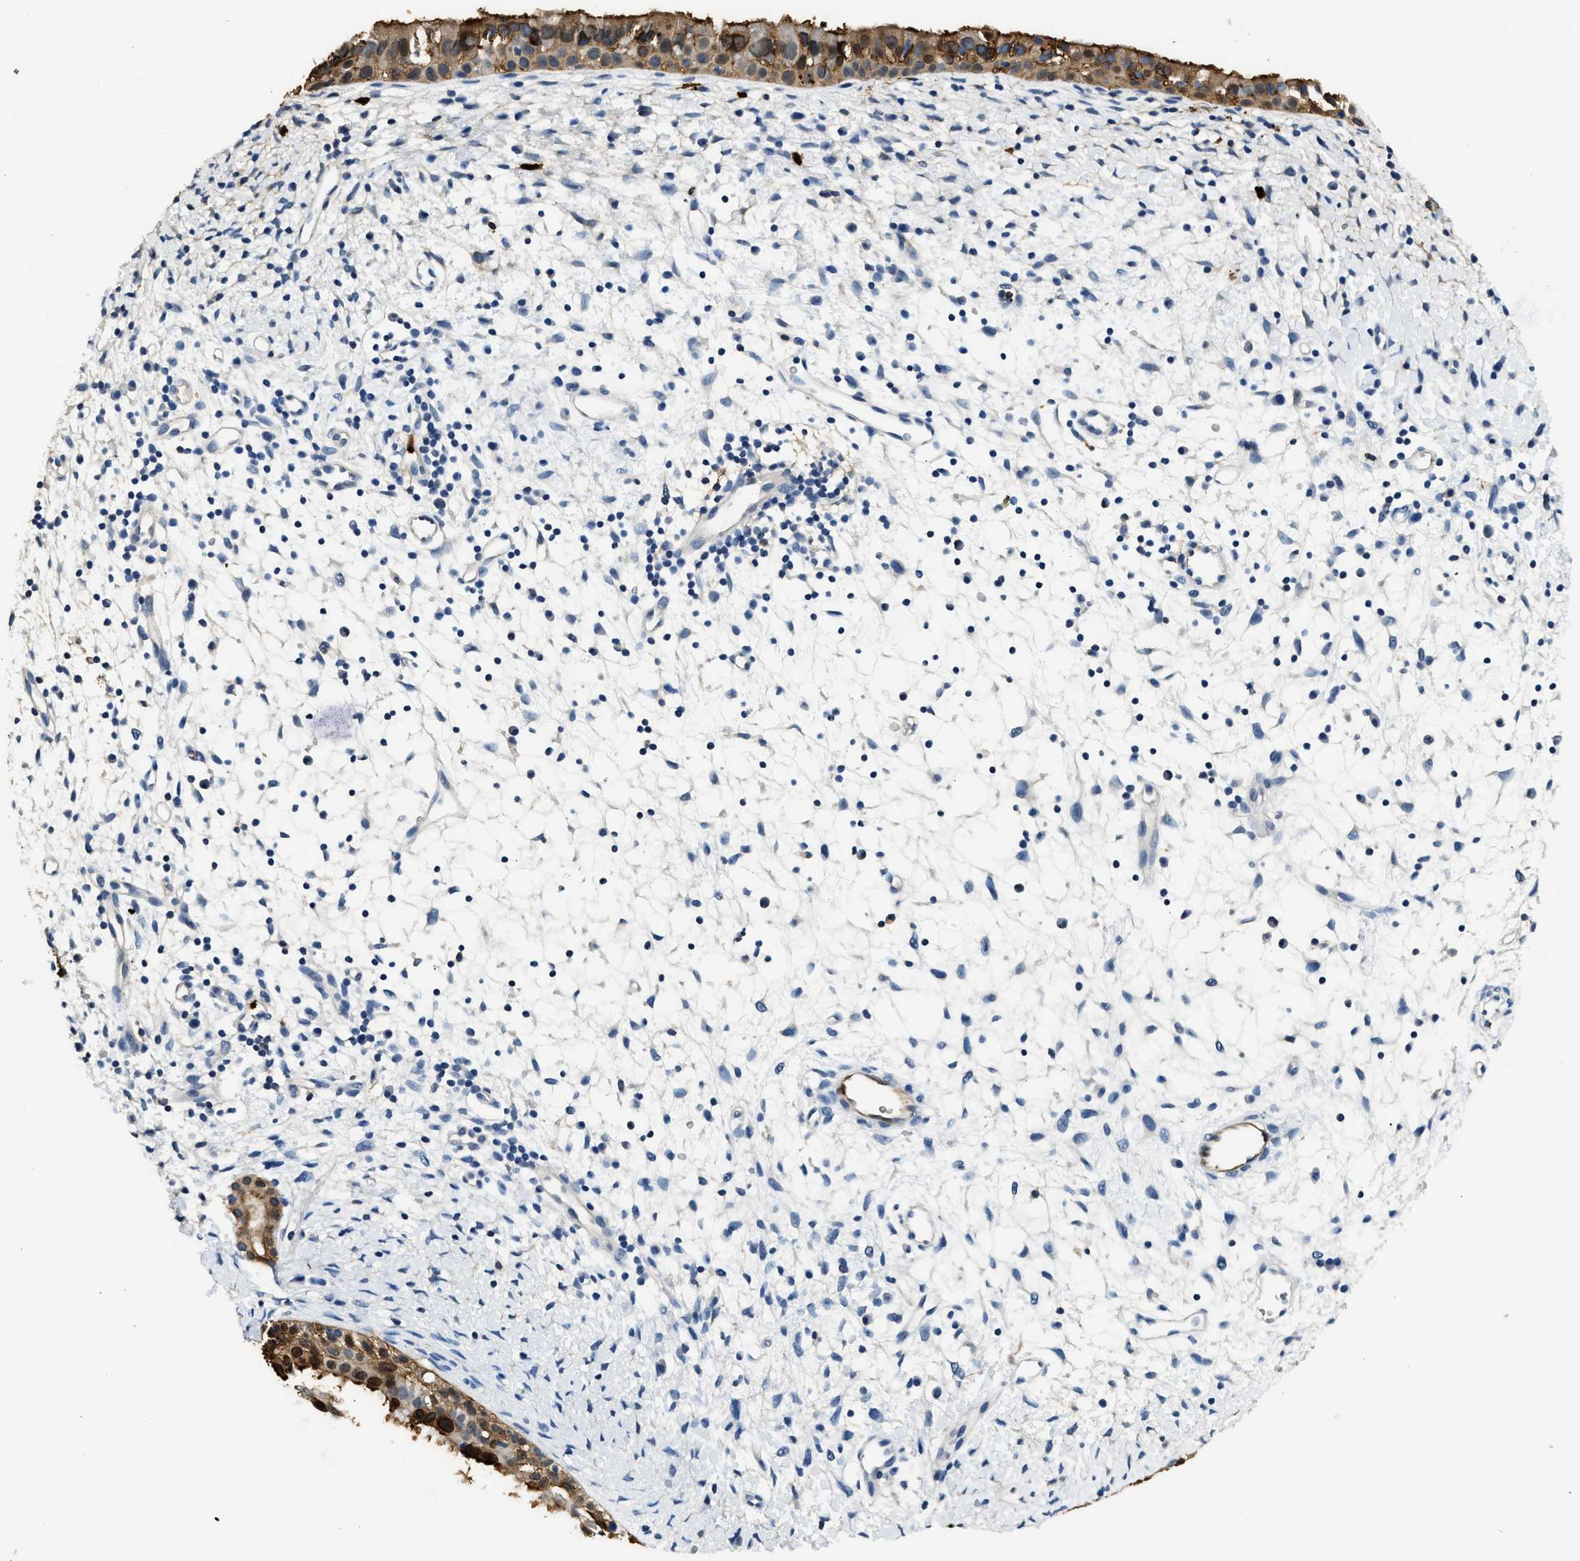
{"staining": {"intensity": "moderate", "quantity": "25%-75%", "location": "cytoplasmic/membranous"}, "tissue": "nasopharynx", "cell_type": "Respiratory epithelial cells", "image_type": "normal", "snomed": [{"axis": "morphology", "description": "Normal tissue, NOS"}, {"axis": "topography", "description": "Nasopharynx"}], "caption": "This micrograph demonstrates unremarkable nasopharynx stained with immunohistochemistry (IHC) to label a protein in brown. The cytoplasmic/membranous of respiratory epithelial cells show moderate positivity for the protein. Nuclei are counter-stained blue.", "gene": "ANXA3", "patient": {"sex": "male", "age": 22}}